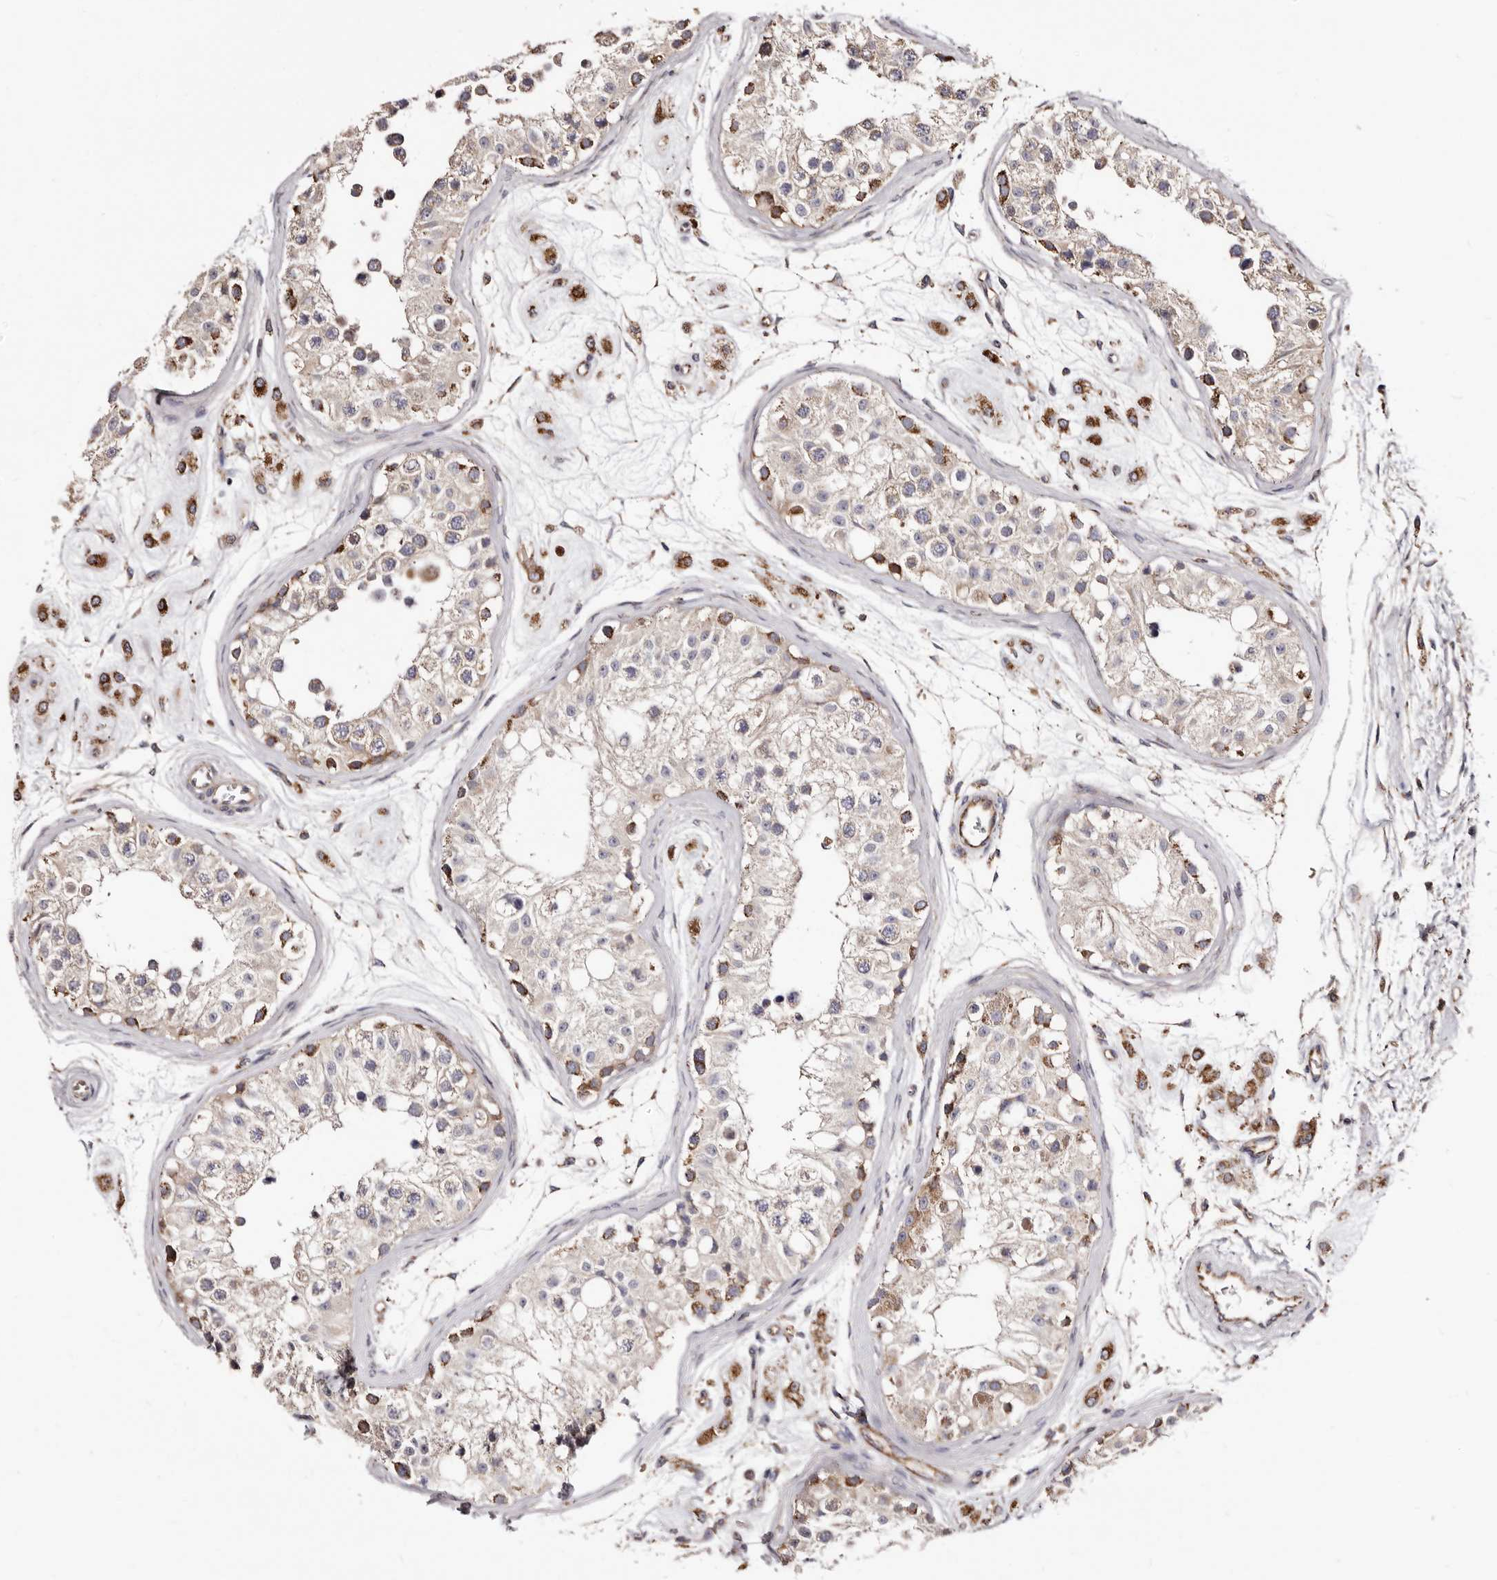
{"staining": {"intensity": "moderate", "quantity": "25%-75%", "location": "cytoplasmic/membranous"}, "tissue": "testis", "cell_type": "Cells in seminiferous ducts", "image_type": "normal", "snomed": [{"axis": "morphology", "description": "Normal tissue, NOS"}, {"axis": "morphology", "description": "Adenocarcinoma, metastatic, NOS"}, {"axis": "topography", "description": "Testis"}], "caption": "Protein staining by immunohistochemistry (IHC) demonstrates moderate cytoplasmic/membranous positivity in approximately 25%-75% of cells in seminiferous ducts in benign testis.", "gene": "LUZP1", "patient": {"sex": "male", "age": 26}}